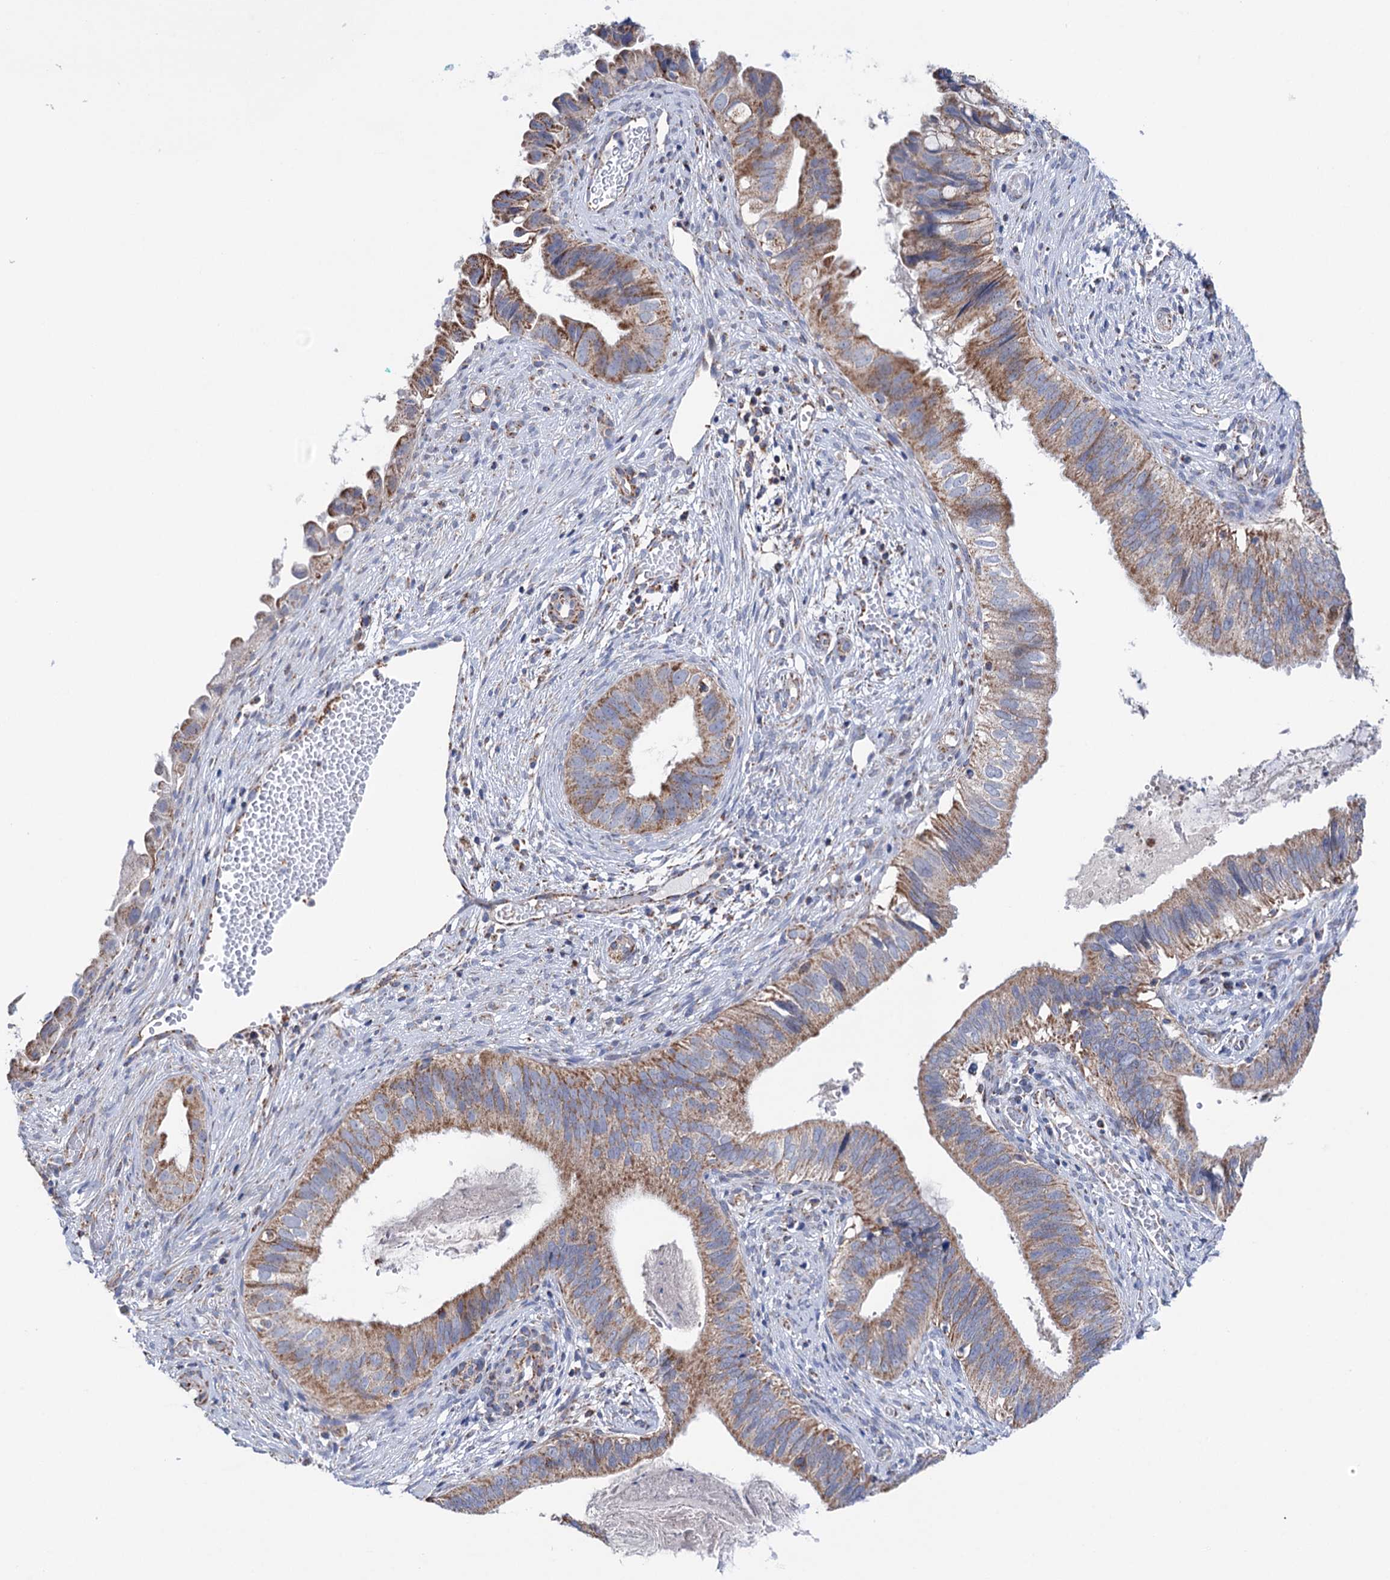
{"staining": {"intensity": "moderate", "quantity": ">75%", "location": "cytoplasmic/membranous"}, "tissue": "cervical cancer", "cell_type": "Tumor cells", "image_type": "cancer", "snomed": [{"axis": "morphology", "description": "Adenocarcinoma, NOS"}, {"axis": "topography", "description": "Cervix"}], "caption": "Immunohistochemistry staining of adenocarcinoma (cervical), which exhibits medium levels of moderate cytoplasmic/membranous staining in approximately >75% of tumor cells indicating moderate cytoplasmic/membranous protein staining. The staining was performed using DAB (3,3'-diaminobenzidine) (brown) for protein detection and nuclei were counterstained in hematoxylin (blue).", "gene": "SUCLA2", "patient": {"sex": "female", "age": 42}}